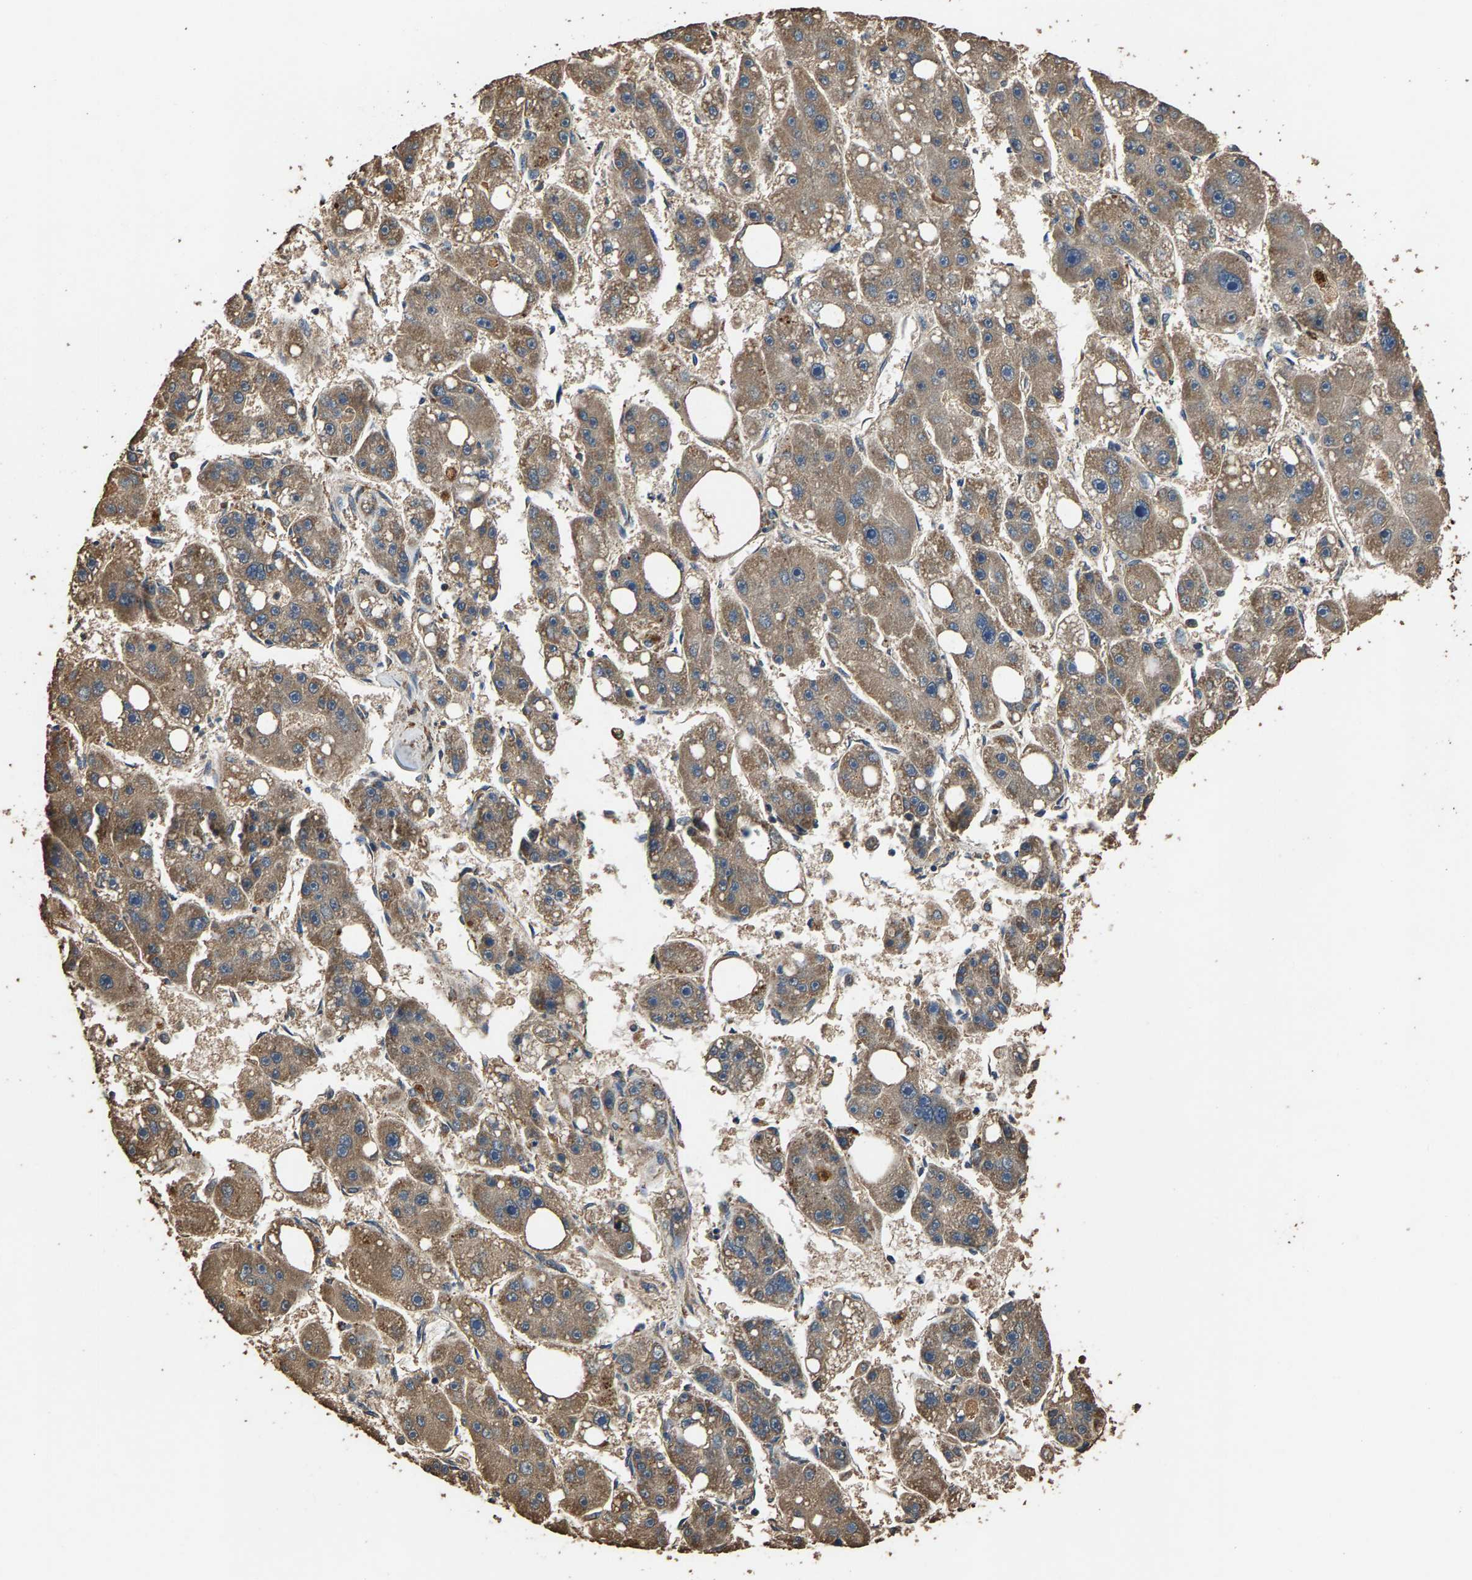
{"staining": {"intensity": "weak", "quantity": ">75%", "location": "cytoplasmic/membranous"}, "tissue": "liver cancer", "cell_type": "Tumor cells", "image_type": "cancer", "snomed": [{"axis": "morphology", "description": "Carcinoma, Hepatocellular, NOS"}, {"axis": "topography", "description": "Liver"}], "caption": "DAB (3,3'-diaminobenzidine) immunohistochemical staining of human liver cancer displays weak cytoplasmic/membranous protein staining in about >75% of tumor cells.", "gene": "MRPL27", "patient": {"sex": "female", "age": 61}}